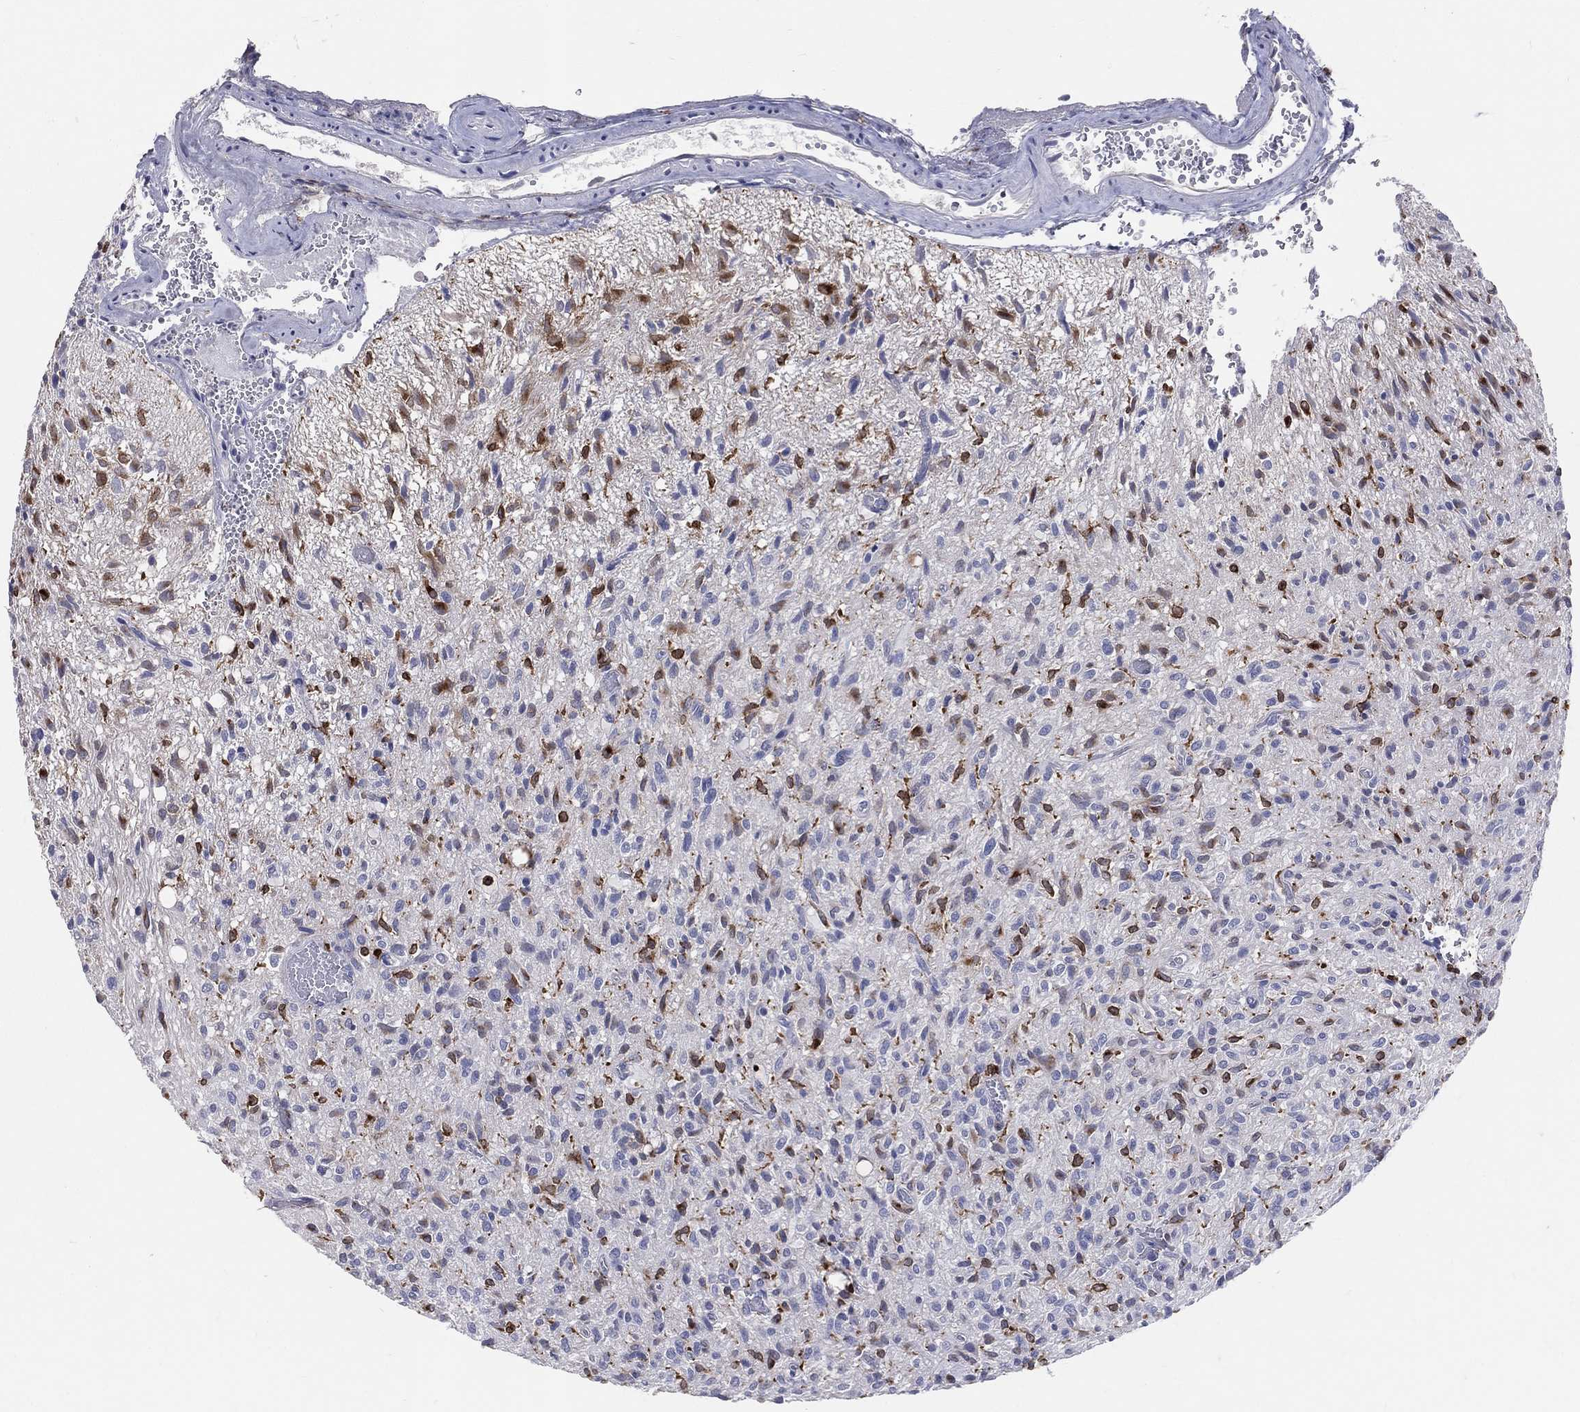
{"staining": {"intensity": "strong", "quantity": "<25%", "location": "cytoplasmic/membranous"}, "tissue": "glioma", "cell_type": "Tumor cells", "image_type": "cancer", "snomed": [{"axis": "morphology", "description": "Glioma, malignant, High grade"}, {"axis": "topography", "description": "Brain"}], "caption": "Strong cytoplasmic/membranous protein positivity is identified in about <25% of tumor cells in high-grade glioma (malignant).", "gene": "CD74", "patient": {"sex": "male", "age": 64}}